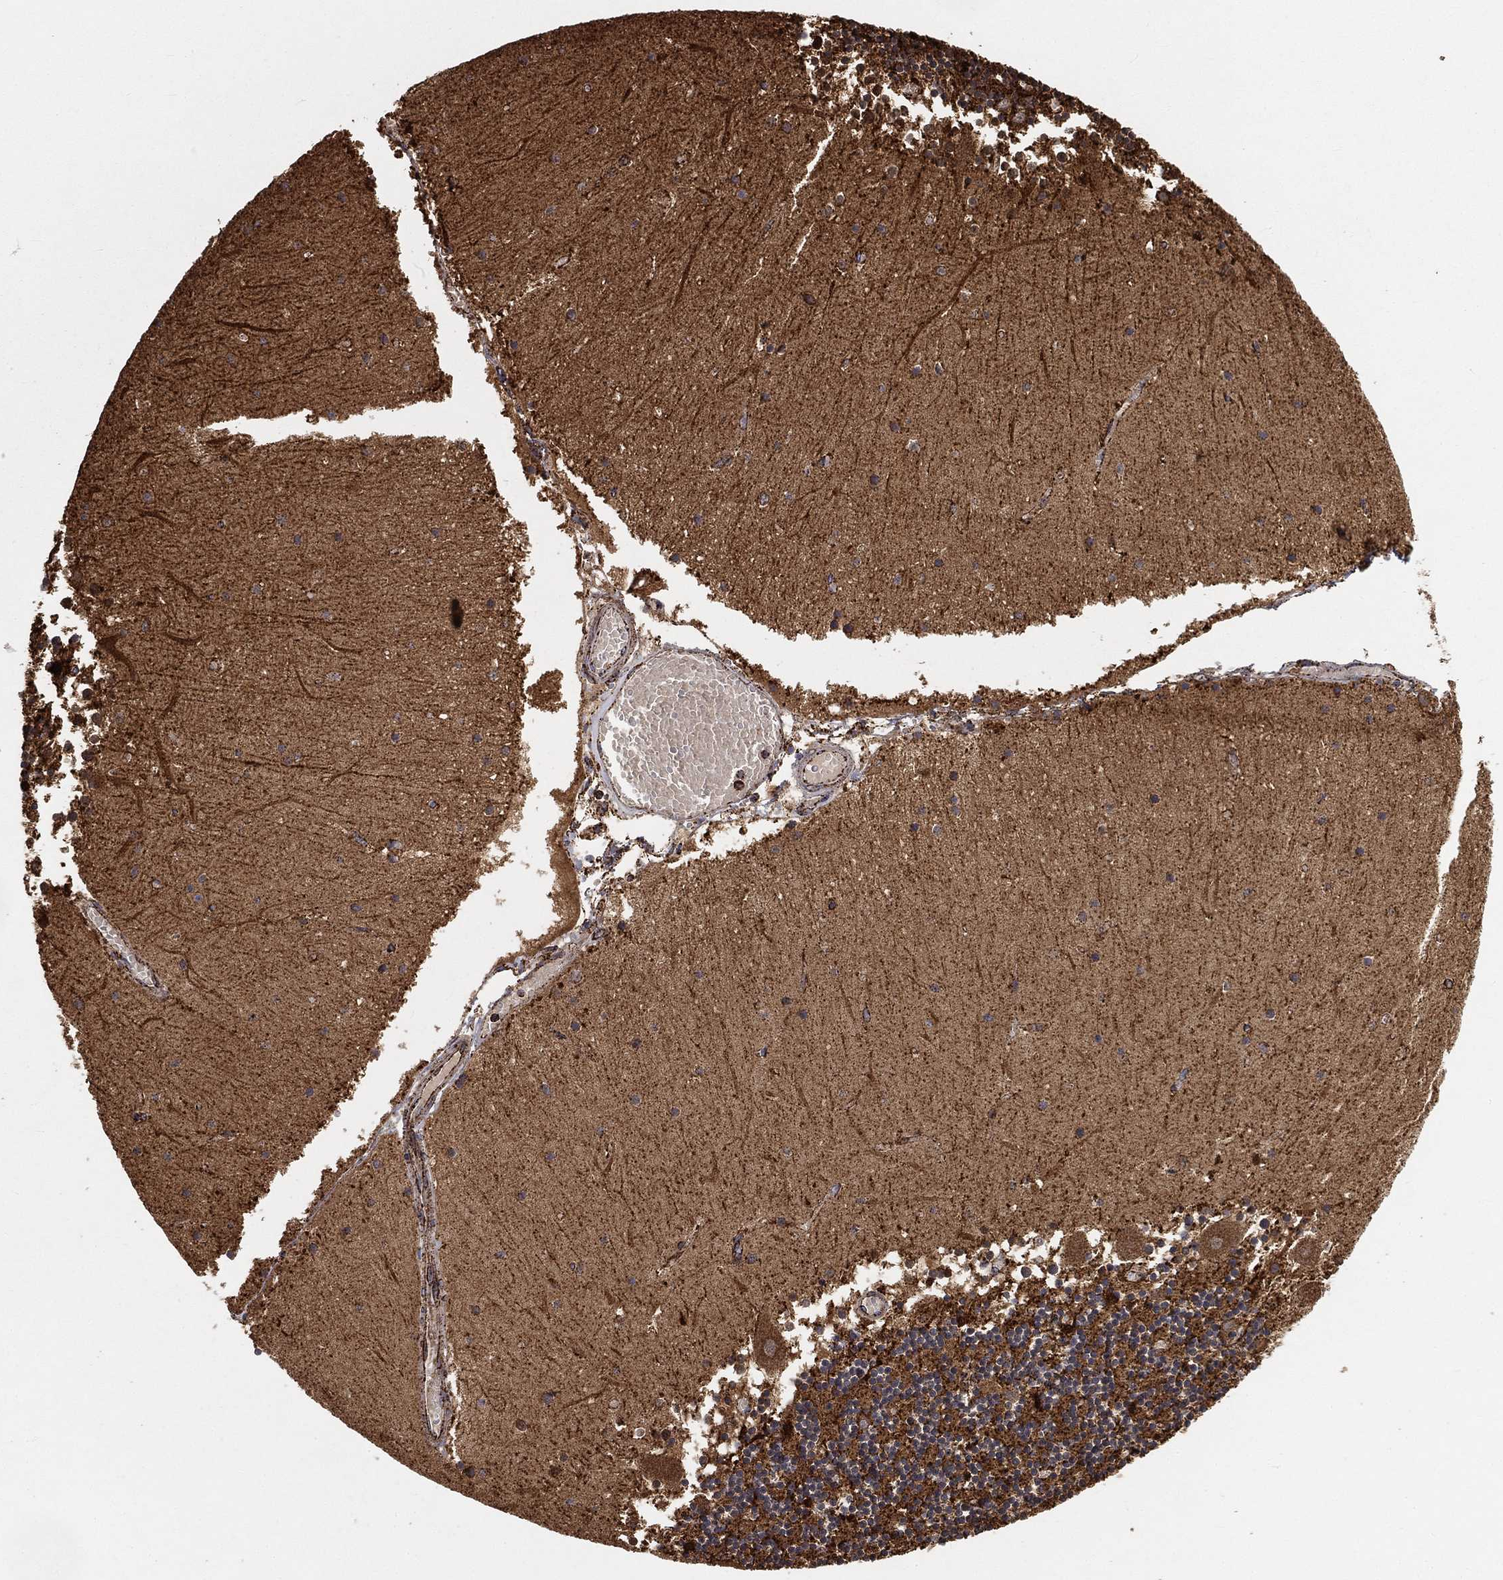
{"staining": {"intensity": "negative", "quantity": "none", "location": "none"}, "tissue": "cerebellum", "cell_type": "Cells in granular layer", "image_type": "normal", "snomed": [{"axis": "morphology", "description": "Normal tissue, NOS"}, {"axis": "topography", "description": "Cerebellum"}], "caption": "DAB immunohistochemical staining of benign human cerebellum reveals no significant staining in cells in granular layer.", "gene": "SLC38A7", "patient": {"sex": "female", "age": 28}}